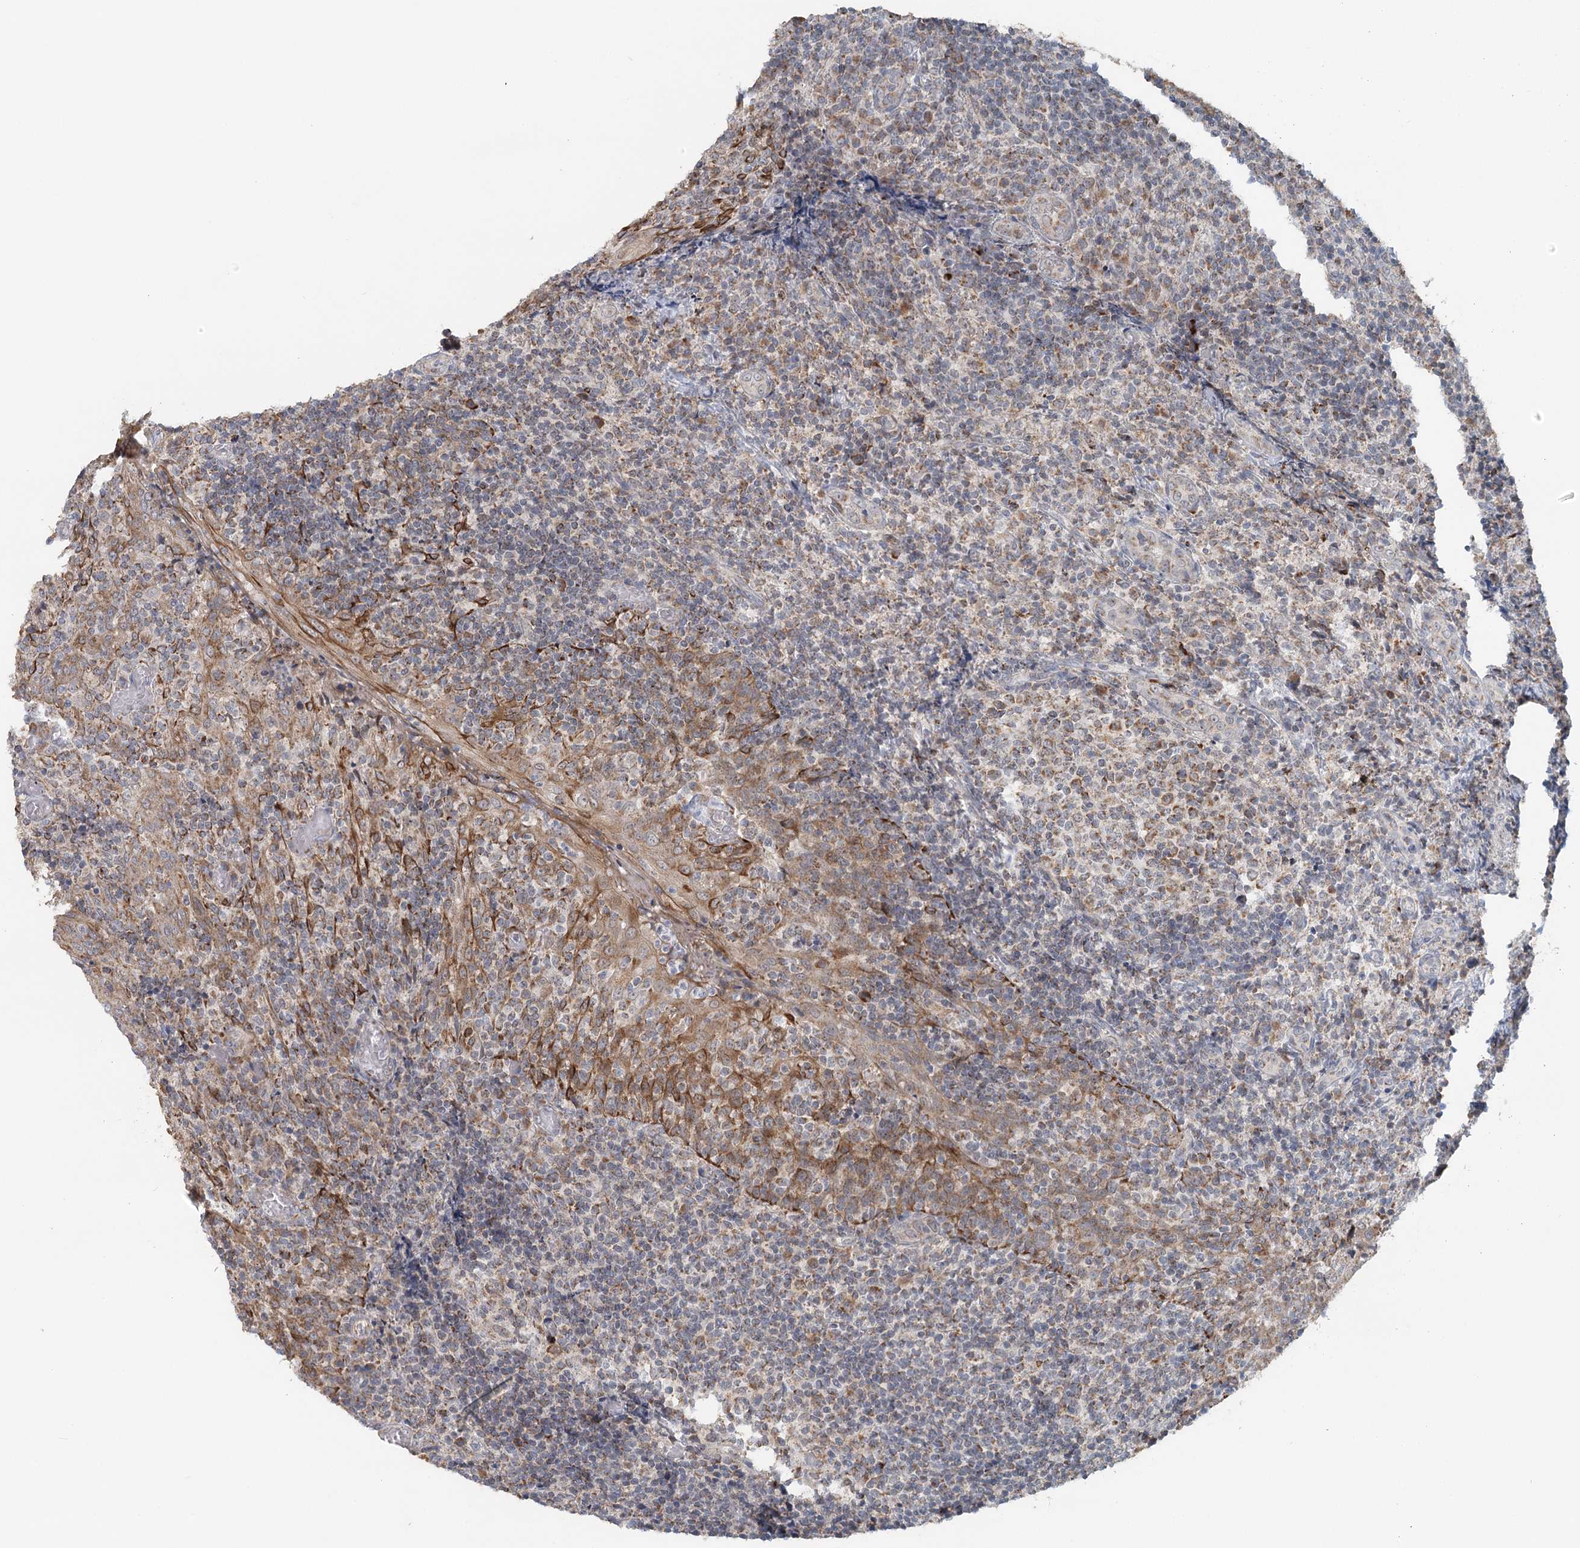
{"staining": {"intensity": "moderate", "quantity": ">75%", "location": "cytoplasmic/membranous"}, "tissue": "tonsil", "cell_type": "Germinal center cells", "image_type": "normal", "snomed": [{"axis": "morphology", "description": "Normal tissue, NOS"}, {"axis": "topography", "description": "Tonsil"}], "caption": "Human tonsil stained with a brown dye demonstrates moderate cytoplasmic/membranous positive positivity in about >75% of germinal center cells.", "gene": "RNF150", "patient": {"sex": "female", "age": 19}}